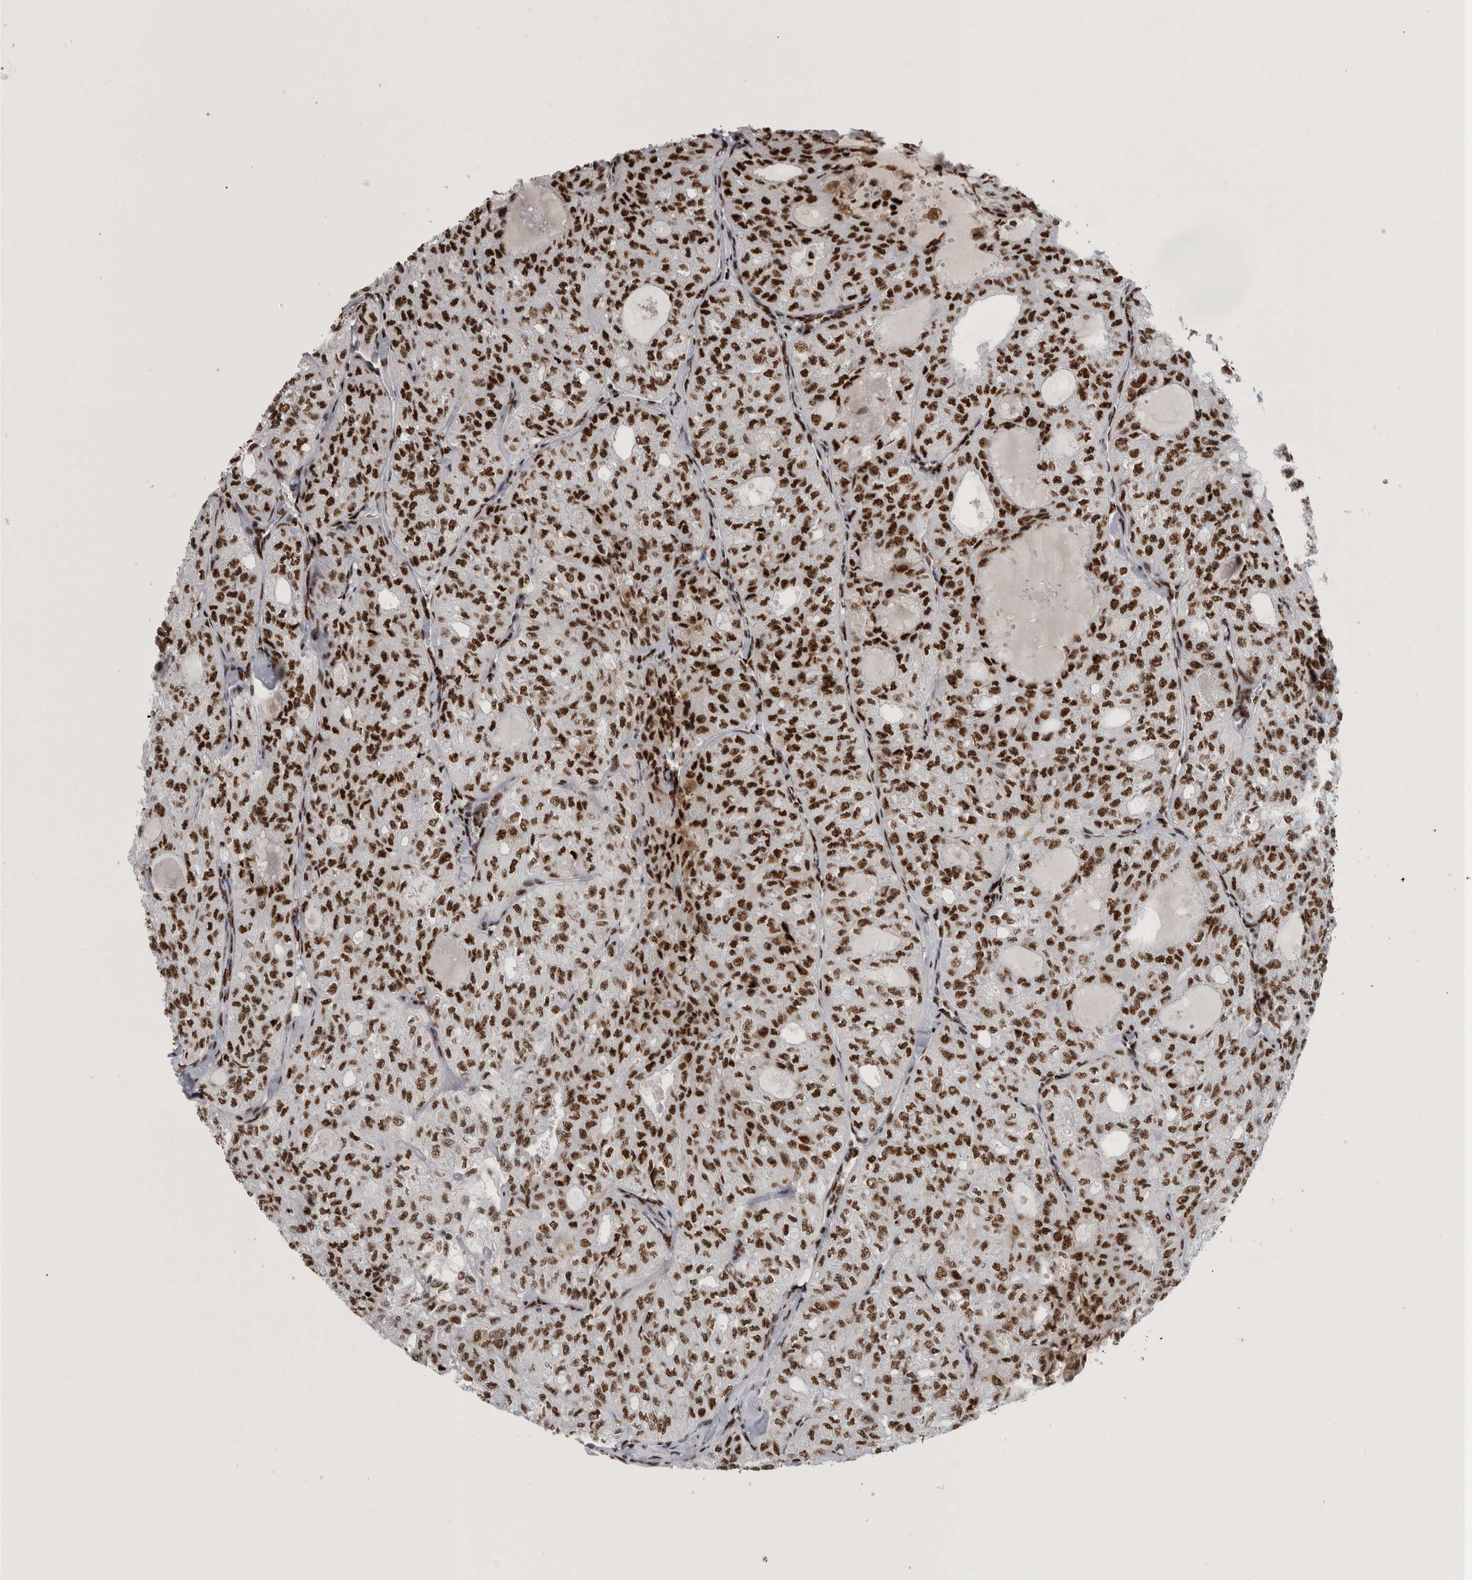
{"staining": {"intensity": "strong", "quantity": ">75%", "location": "nuclear"}, "tissue": "thyroid cancer", "cell_type": "Tumor cells", "image_type": "cancer", "snomed": [{"axis": "morphology", "description": "Follicular adenoma carcinoma, NOS"}, {"axis": "topography", "description": "Thyroid gland"}], "caption": "Approximately >75% of tumor cells in follicular adenoma carcinoma (thyroid) demonstrate strong nuclear protein staining as visualized by brown immunohistochemical staining.", "gene": "BCLAF1", "patient": {"sex": "male", "age": 75}}